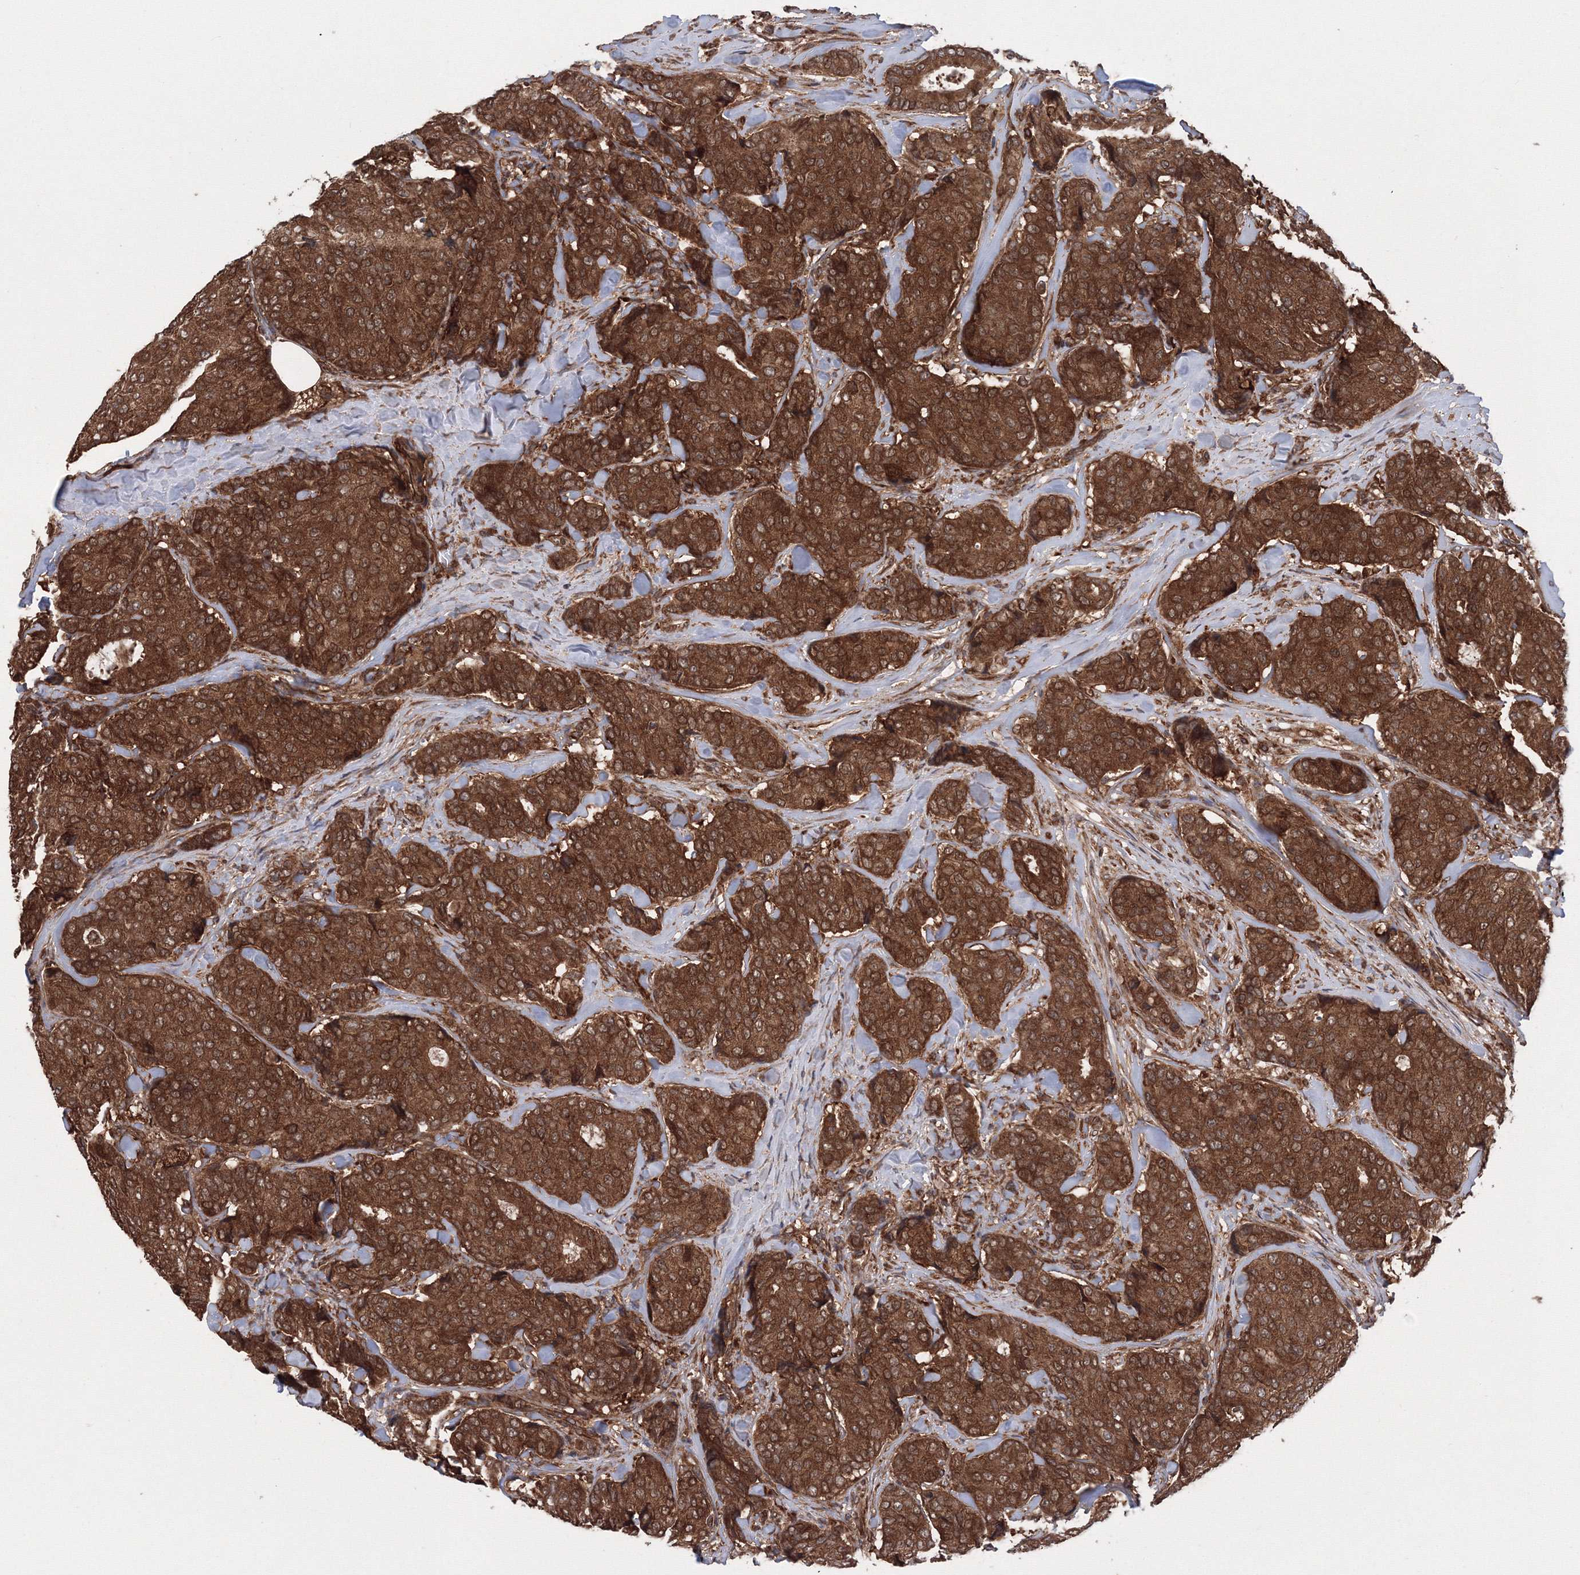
{"staining": {"intensity": "strong", "quantity": ">75%", "location": "cytoplasmic/membranous"}, "tissue": "breast cancer", "cell_type": "Tumor cells", "image_type": "cancer", "snomed": [{"axis": "morphology", "description": "Duct carcinoma"}, {"axis": "topography", "description": "Breast"}], "caption": "This micrograph reveals IHC staining of human breast cancer, with high strong cytoplasmic/membranous staining in approximately >75% of tumor cells.", "gene": "ATG3", "patient": {"sex": "female", "age": 75}}